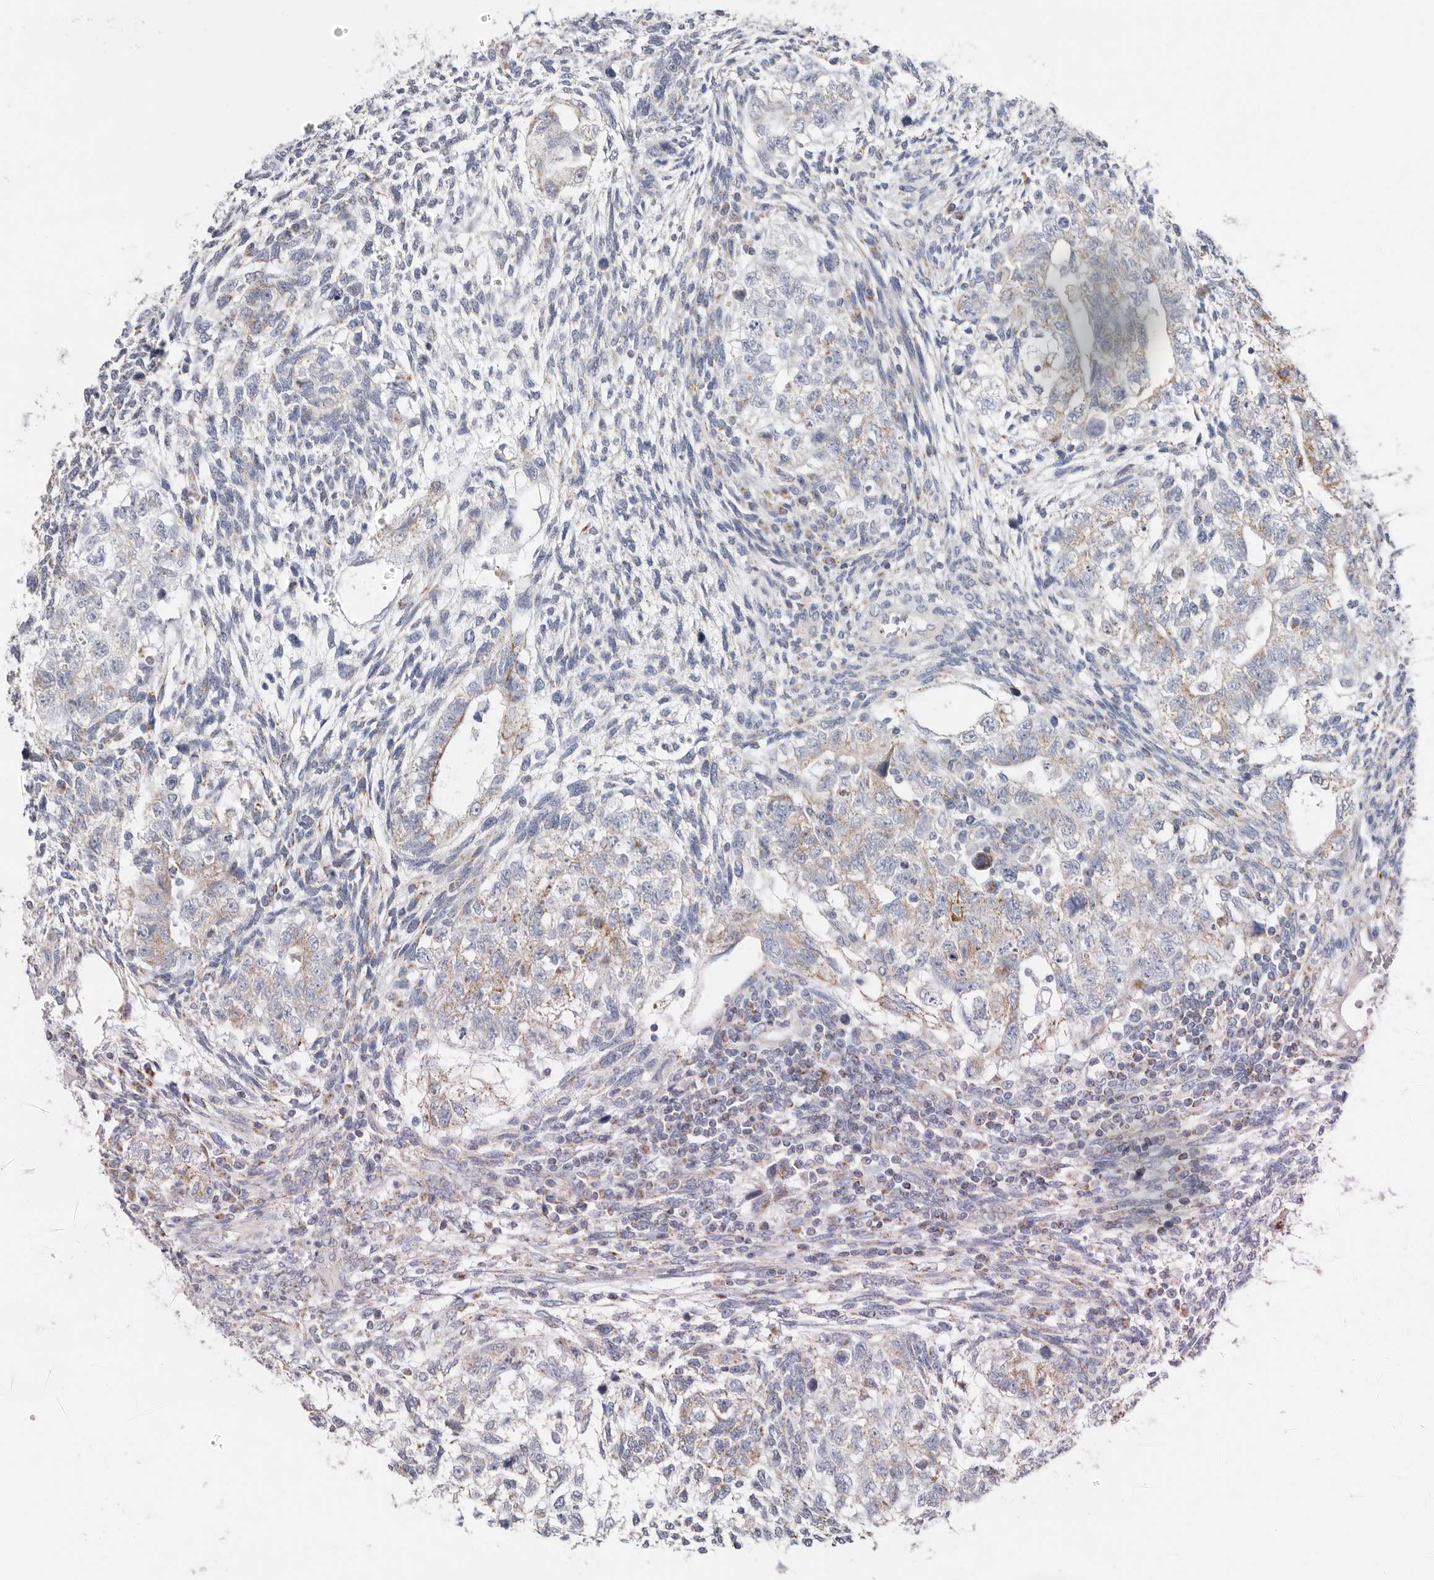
{"staining": {"intensity": "moderate", "quantity": "<25%", "location": "cytoplasmic/membranous"}, "tissue": "testis cancer", "cell_type": "Tumor cells", "image_type": "cancer", "snomed": [{"axis": "morphology", "description": "Carcinoma, Embryonal, NOS"}, {"axis": "topography", "description": "Testis"}], "caption": "The photomicrograph reveals a brown stain indicating the presence of a protein in the cytoplasmic/membranous of tumor cells in testis embryonal carcinoma.", "gene": "RSPO2", "patient": {"sex": "male", "age": 37}}